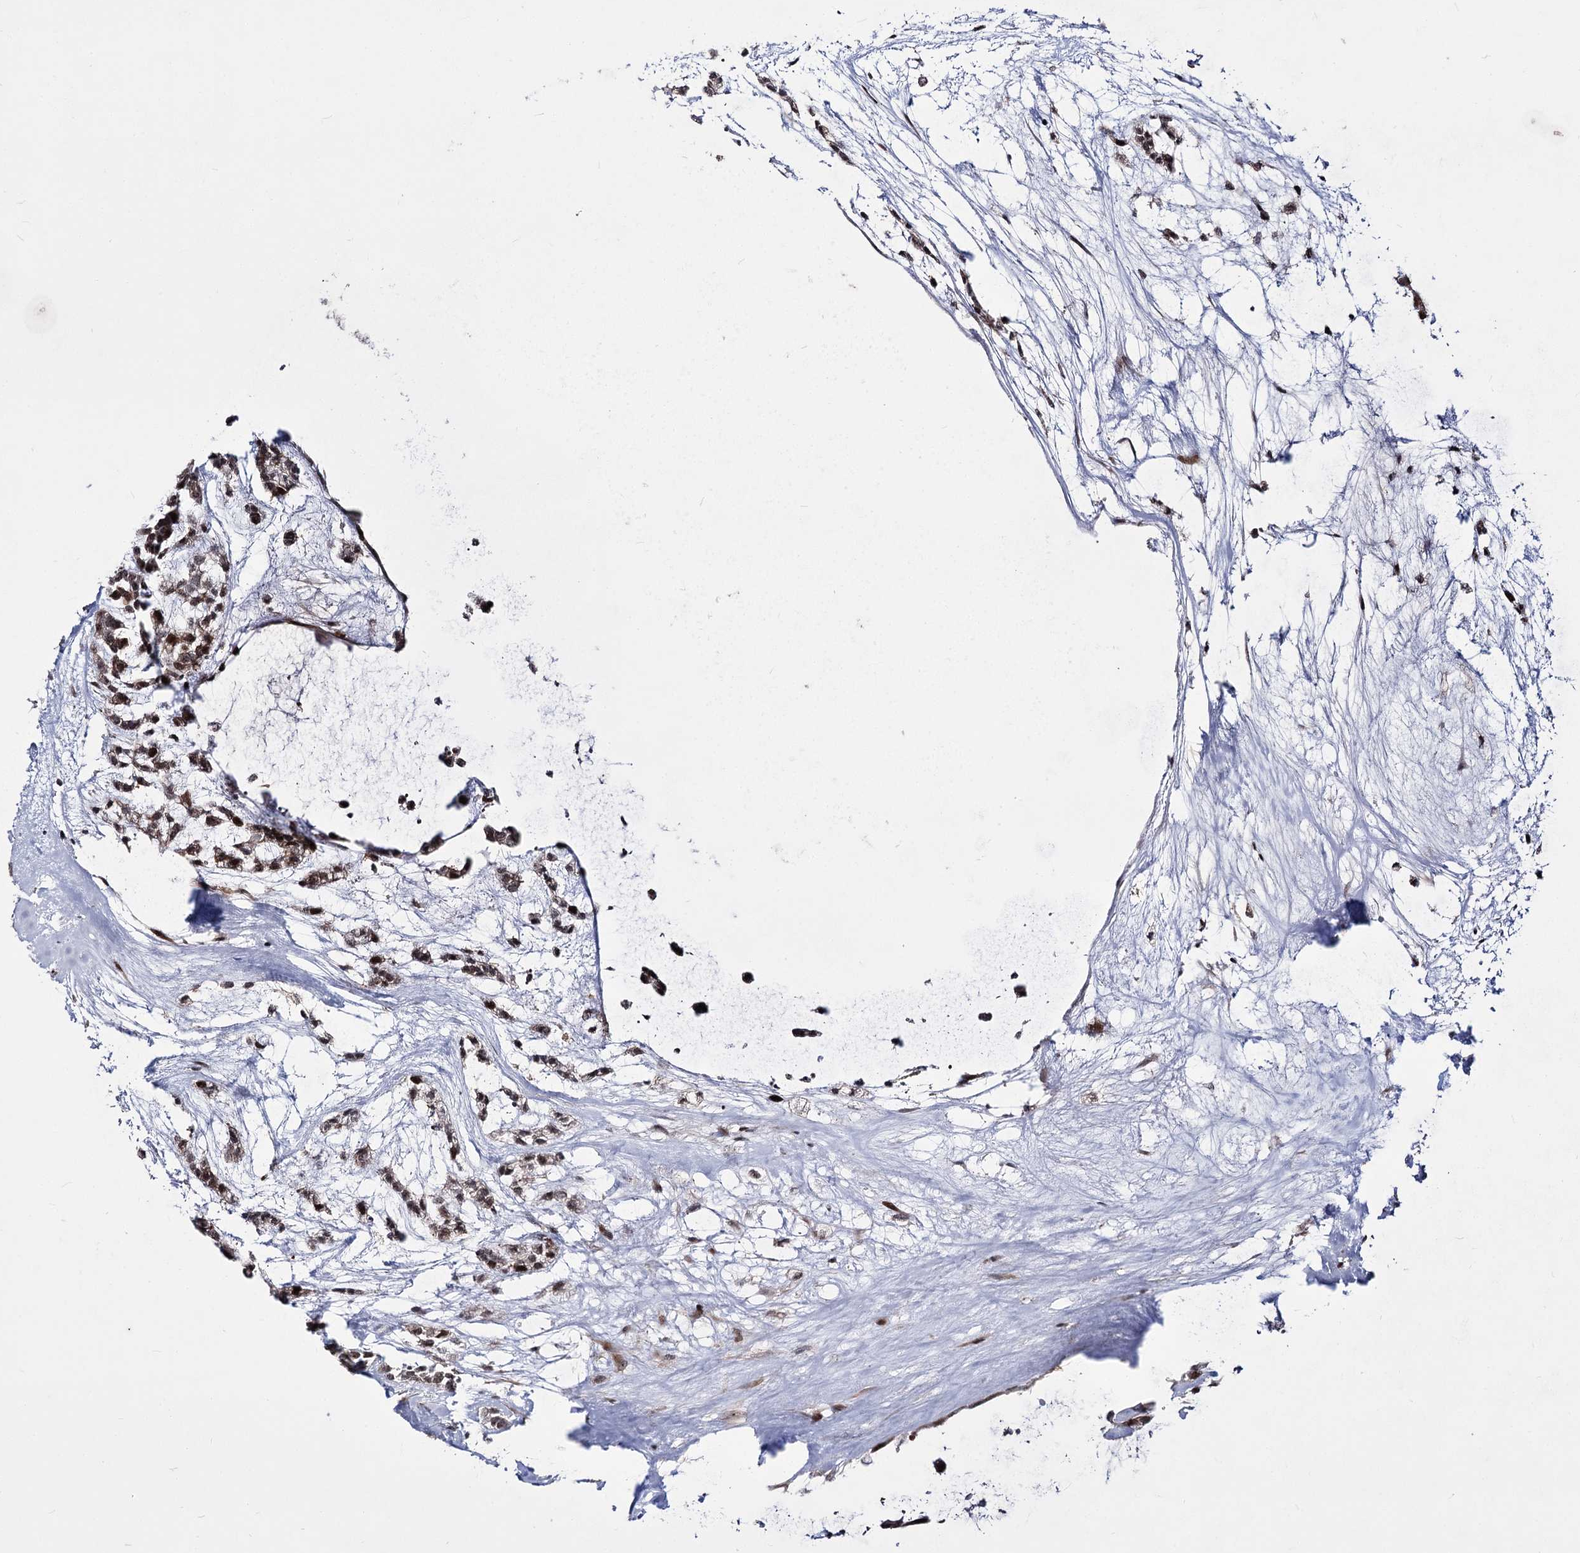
{"staining": {"intensity": "weak", "quantity": ">75%", "location": "nuclear"}, "tissue": "head and neck cancer", "cell_type": "Tumor cells", "image_type": "cancer", "snomed": [{"axis": "morphology", "description": "Adenocarcinoma, NOS"}, {"axis": "morphology", "description": "Adenoma, NOS"}, {"axis": "topography", "description": "Head-Neck"}], "caption": "Tumor cells demonstrate low levels of weak nuclear expression in about >75% of cells in human head and neck cancer (adenocarcinoma).", "gene": "STOX1", "patient": {"sex": "female", "age": 55}}